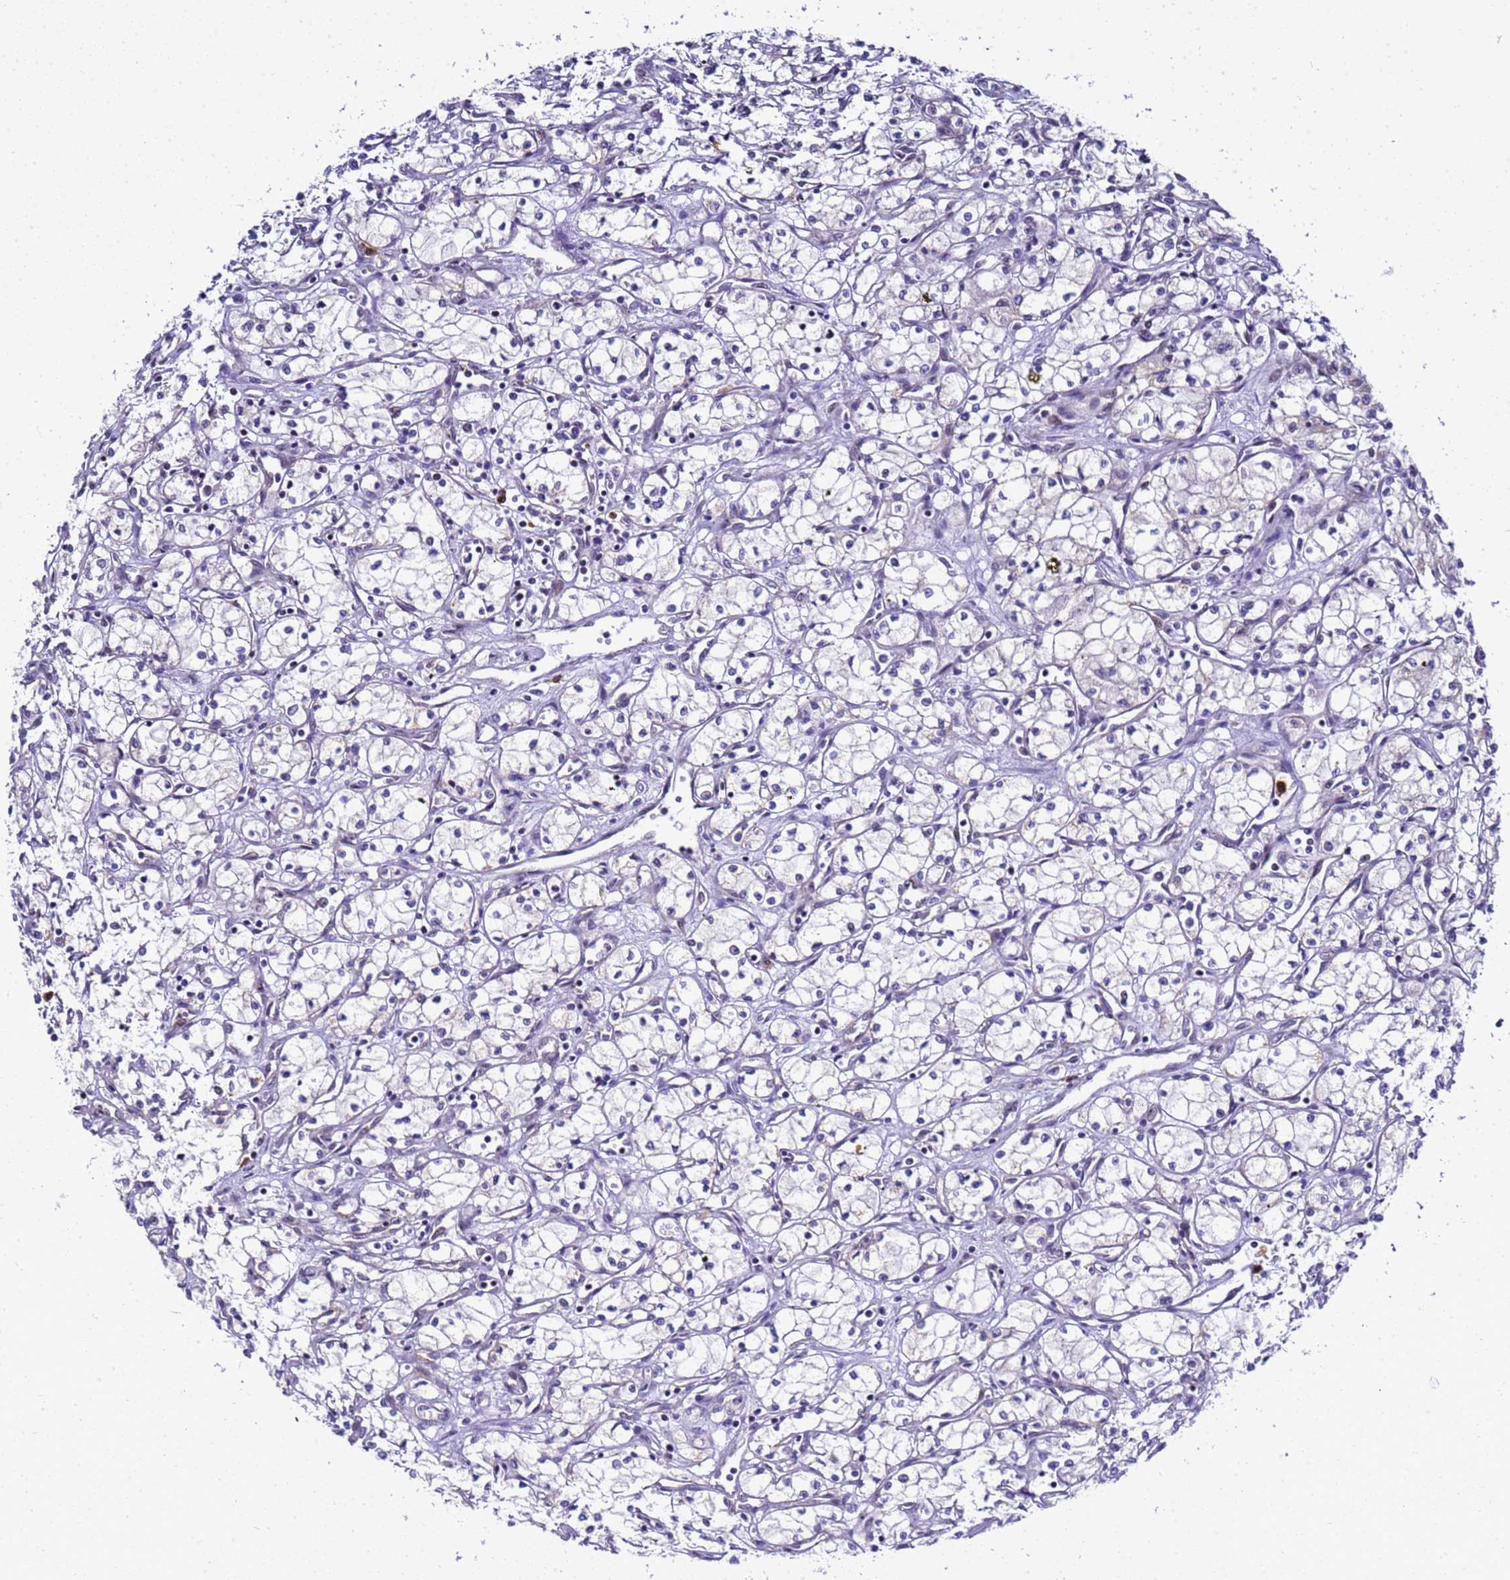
{"staining": {"intensity": "negative", "quantity": "none", "location": "none"}, "tissue": "renal cancer", "cell_type": "Tumor cells", "image_type": "cancer", "snomed": [{"axis": "morphology", "description": "Adenocarcinoma, NOS"}, {"axis": "topography", "description": "Kidney"}], "caption": "Immunohistochemistry micrograph of human renal cancer (adenocarcinoma) stained for a protein (brown), which exhibits no positivity in tumor cells.", "gene": "SMN1", "patient": {"sex": "male", "age": 59}}